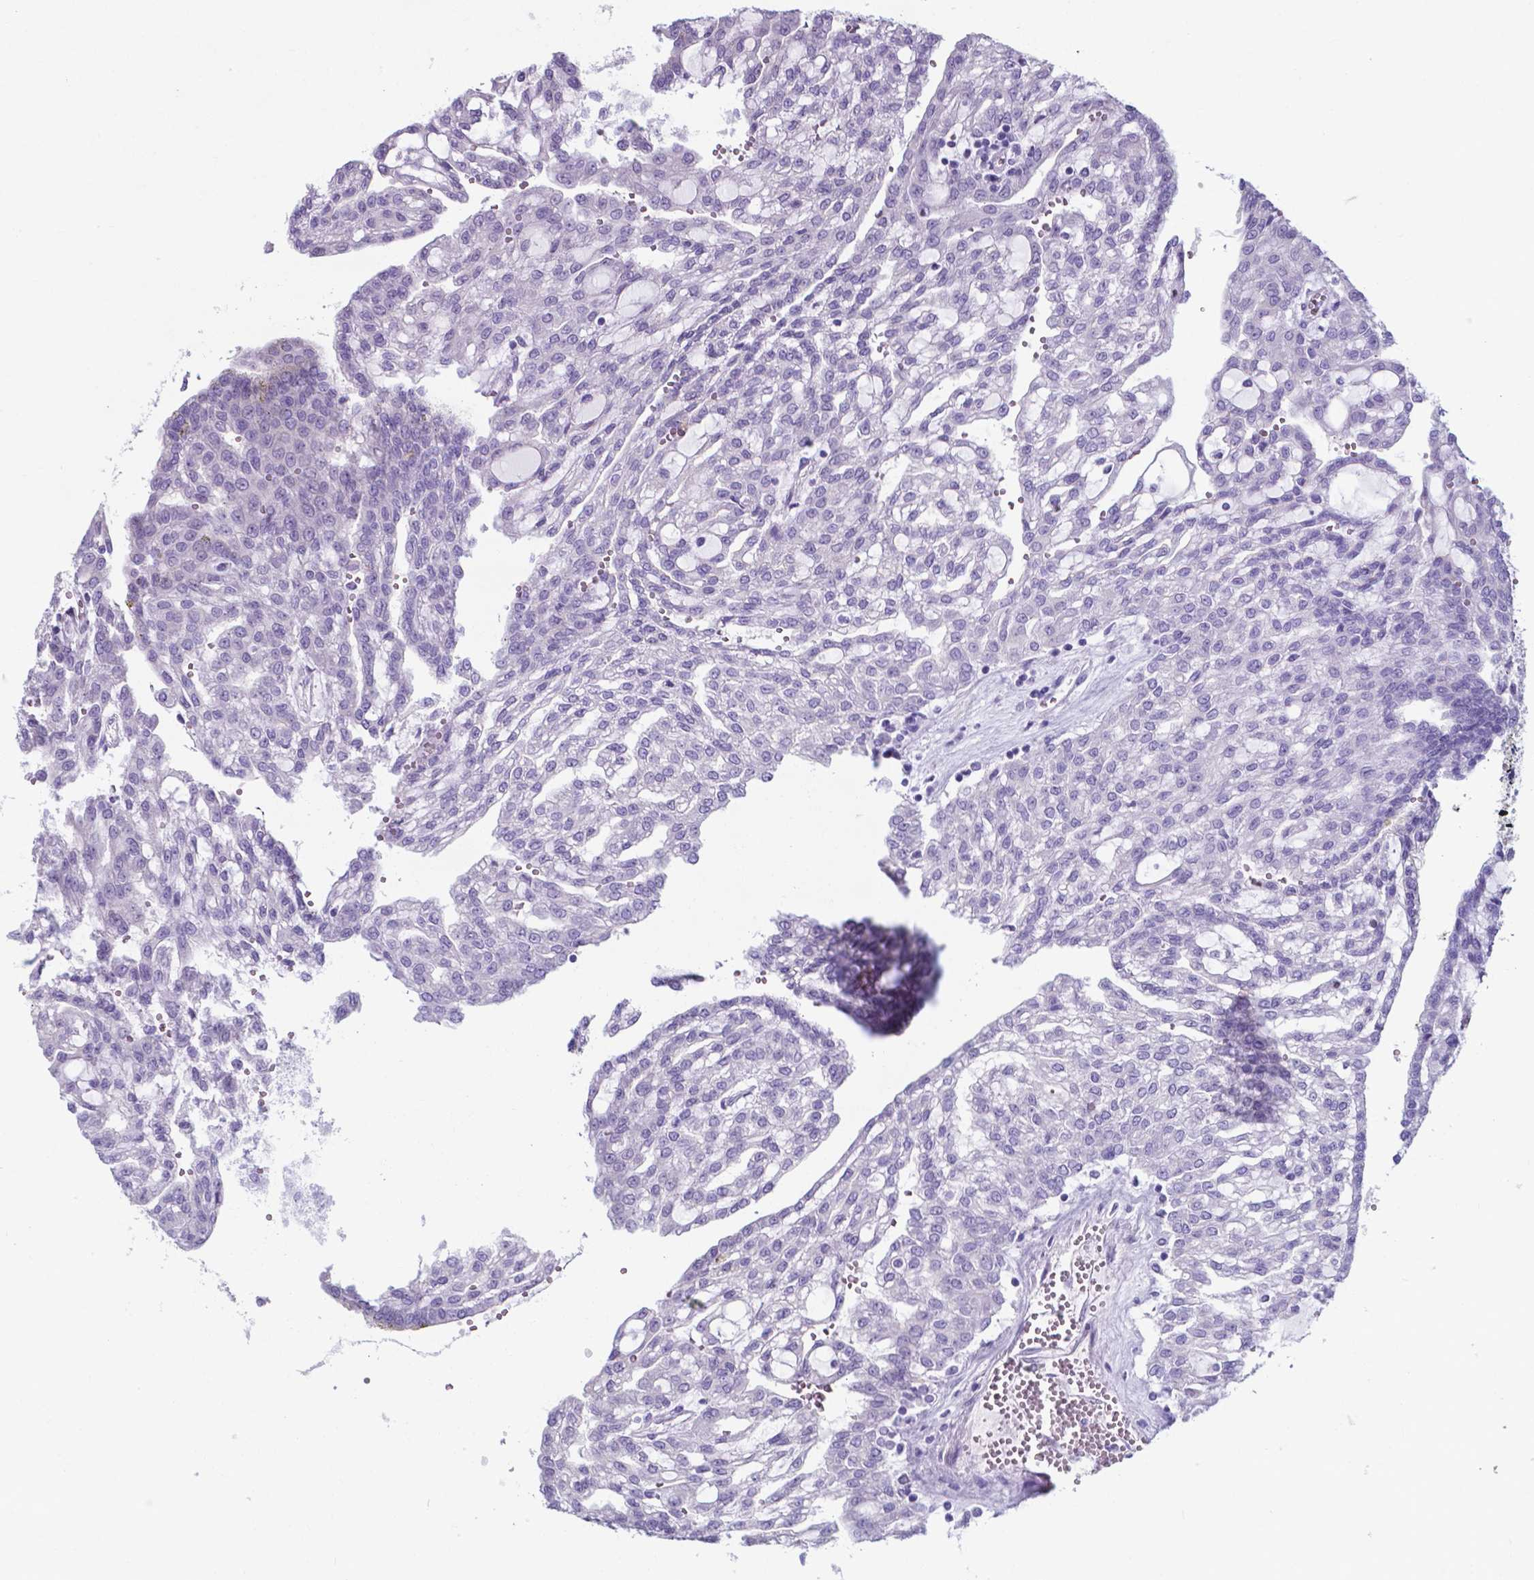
{"staining": {"intensity": "negative", "quantity": "none", "location": "none"}, "tissue": "renal cancer", "cell_type": "Tumor cells", "image_type": "cancer", "snomed": [{"axis": "morphology", "description": "Adenocarcinoma, NOS"}, {"axis": "topography", "description": "Kidney"}], "caption": "Immunohistochemistry micrograph of human adenocarcinoma (renal) stained for a protein (brown), which exhibits no positivity in tumor cells.", "gene": "AP5B1", "patient": {"sex": "male", "age": 63}}